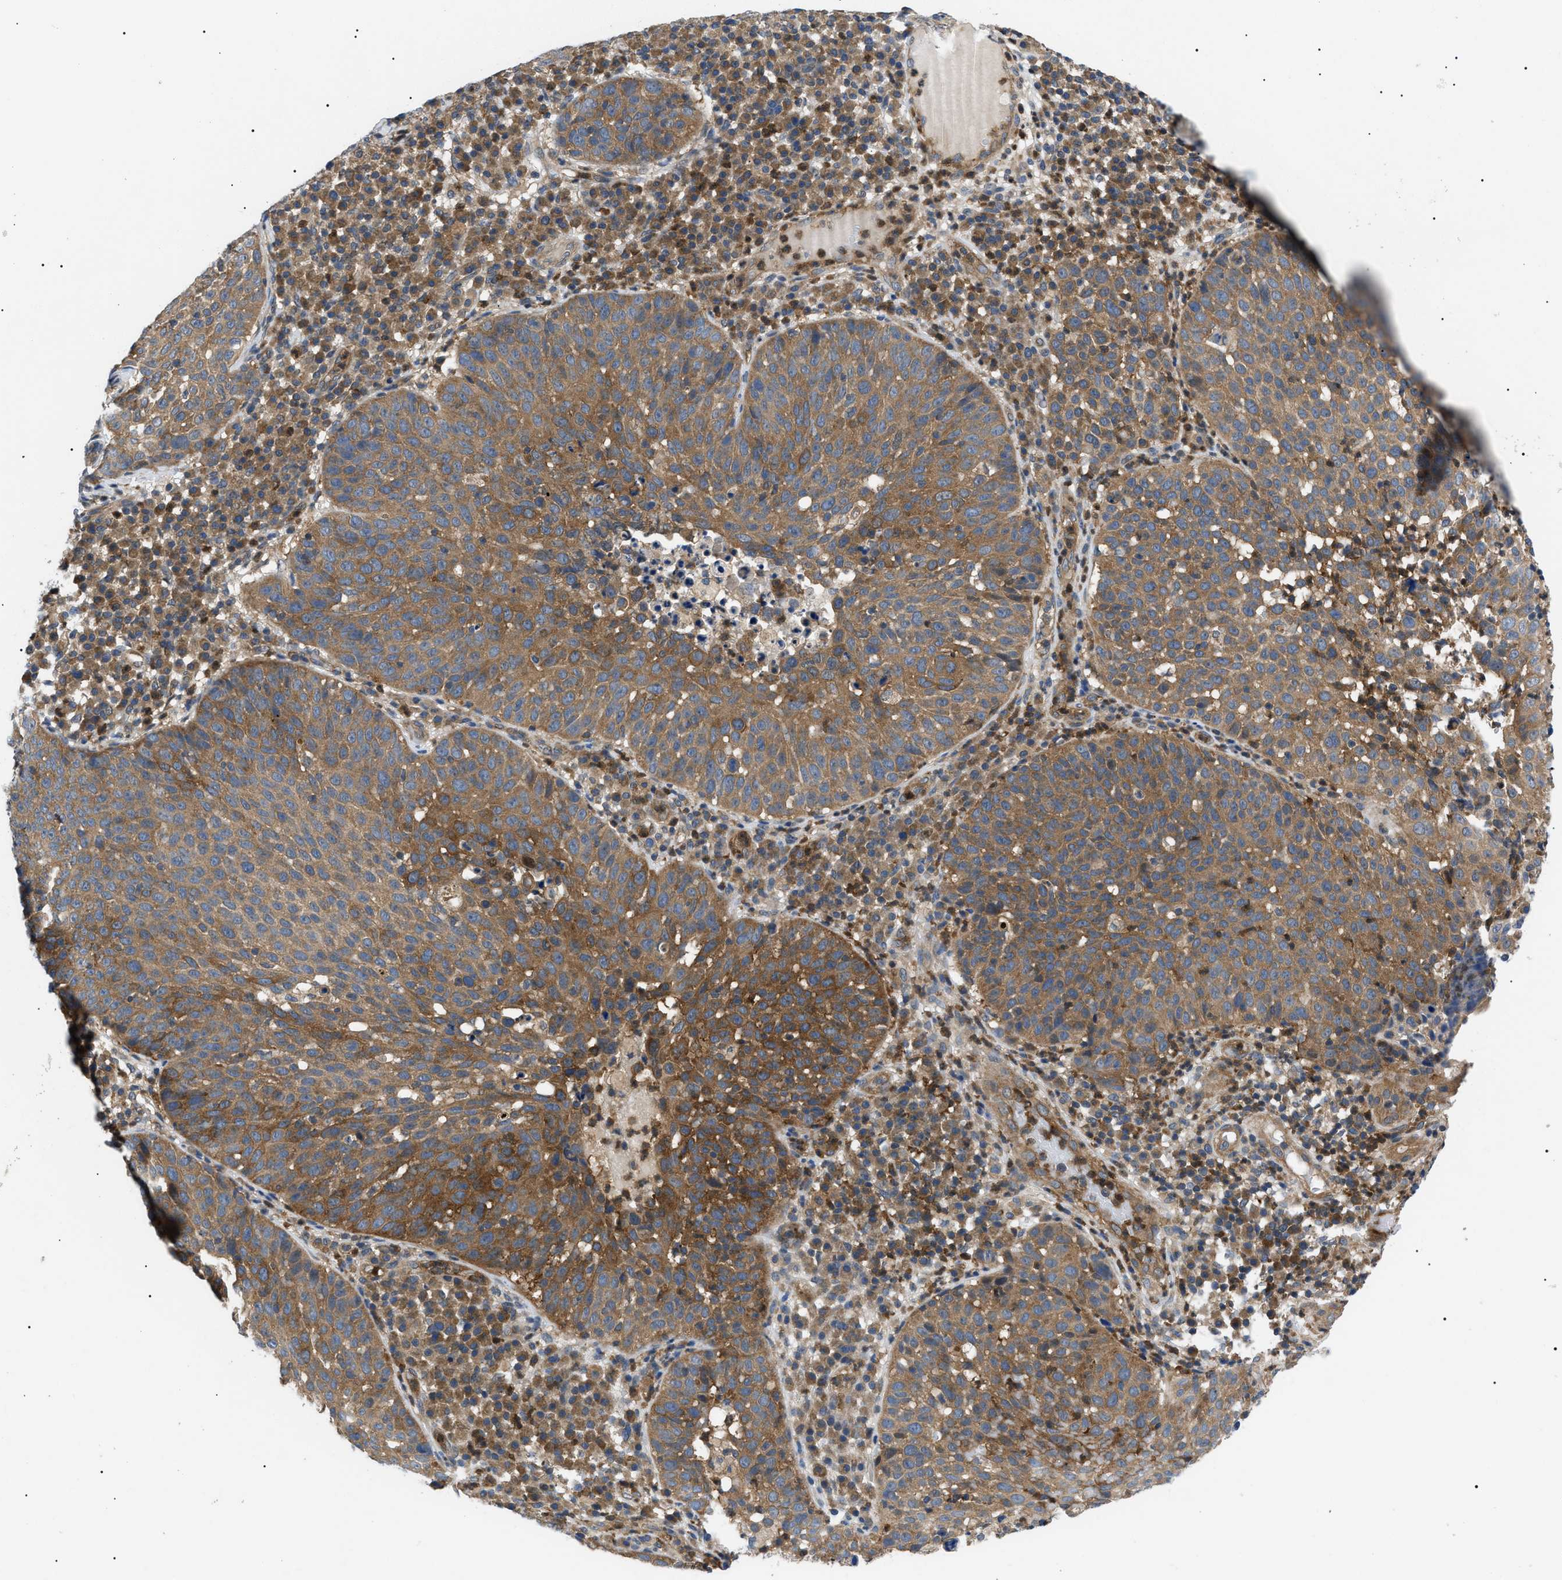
{"staining": {"intensity": "moderate", "quantity": ">75%", "location": "cytoplasmic/membranous"}, "tissue": "skin cancer", "cell_type": "Tumor cells", "image_type": "cancer", "snomed": [{"axis": "morphology", "description": "Squamous cell carcinoma in situ, NOS"}, {"axis": "morphology", "description": "Squamous cell carcinoma, NOS"}, {"axis": "topography", "description": "Skin"}], "caption": "Immunohistochemical staining of squamous cell carcinoma in situ (skin) demonstrates moderate cytoplasmic/membranous protein expression in about >75% of tumor cells. The staining is performed using DAB brown chromogen to label protein expression. The nuclei are counter-stained blue using hematoxylin.", "gene": "RIPK1", "patient": {"sex": "male", "age": 93}}